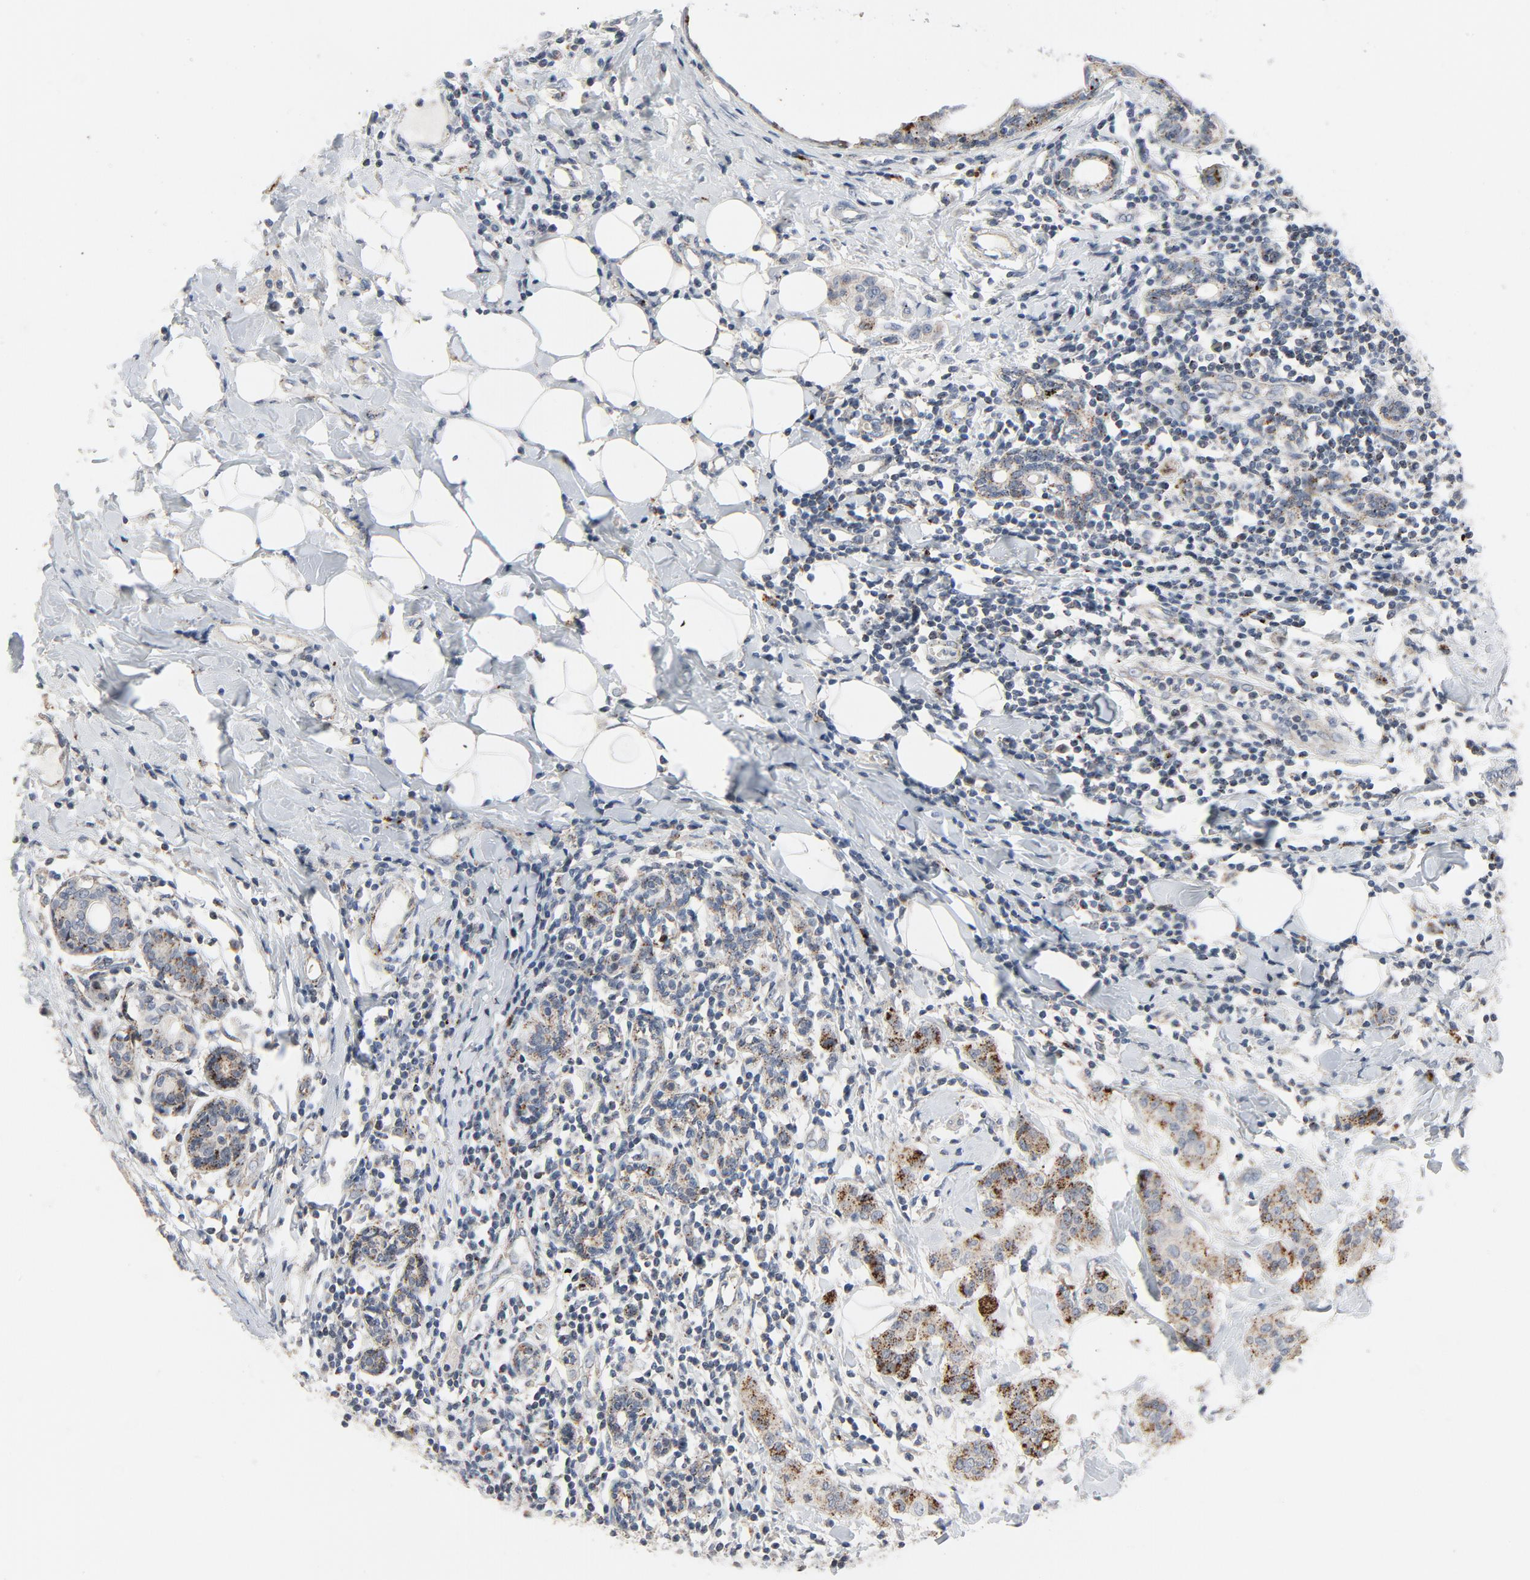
{"staining": {"intensity": "strong", "quantity": ">75%", "location": "cytoplasmic/membranous"}, "tissue": "breast cancer", "cell_type": "Tumor cells", "image_type": "cancer", "snomed": [{"axis": "morphology", "description": "Duct carcinoma"}, {"axis": "topography", "description": "Breast"}], "caption": "IHC of human breast cancer (invasive ductal carcinoma) exhibits high levels of strong cytoplasmic/membranous positivity in approximately >75% of tumor cells. Immunohistochemistry (ihc) stains the protein of interest in brown and the nuclei are stained blue.", "gene": "AKT2", "patient": {"sex": "female", "age": 40}}